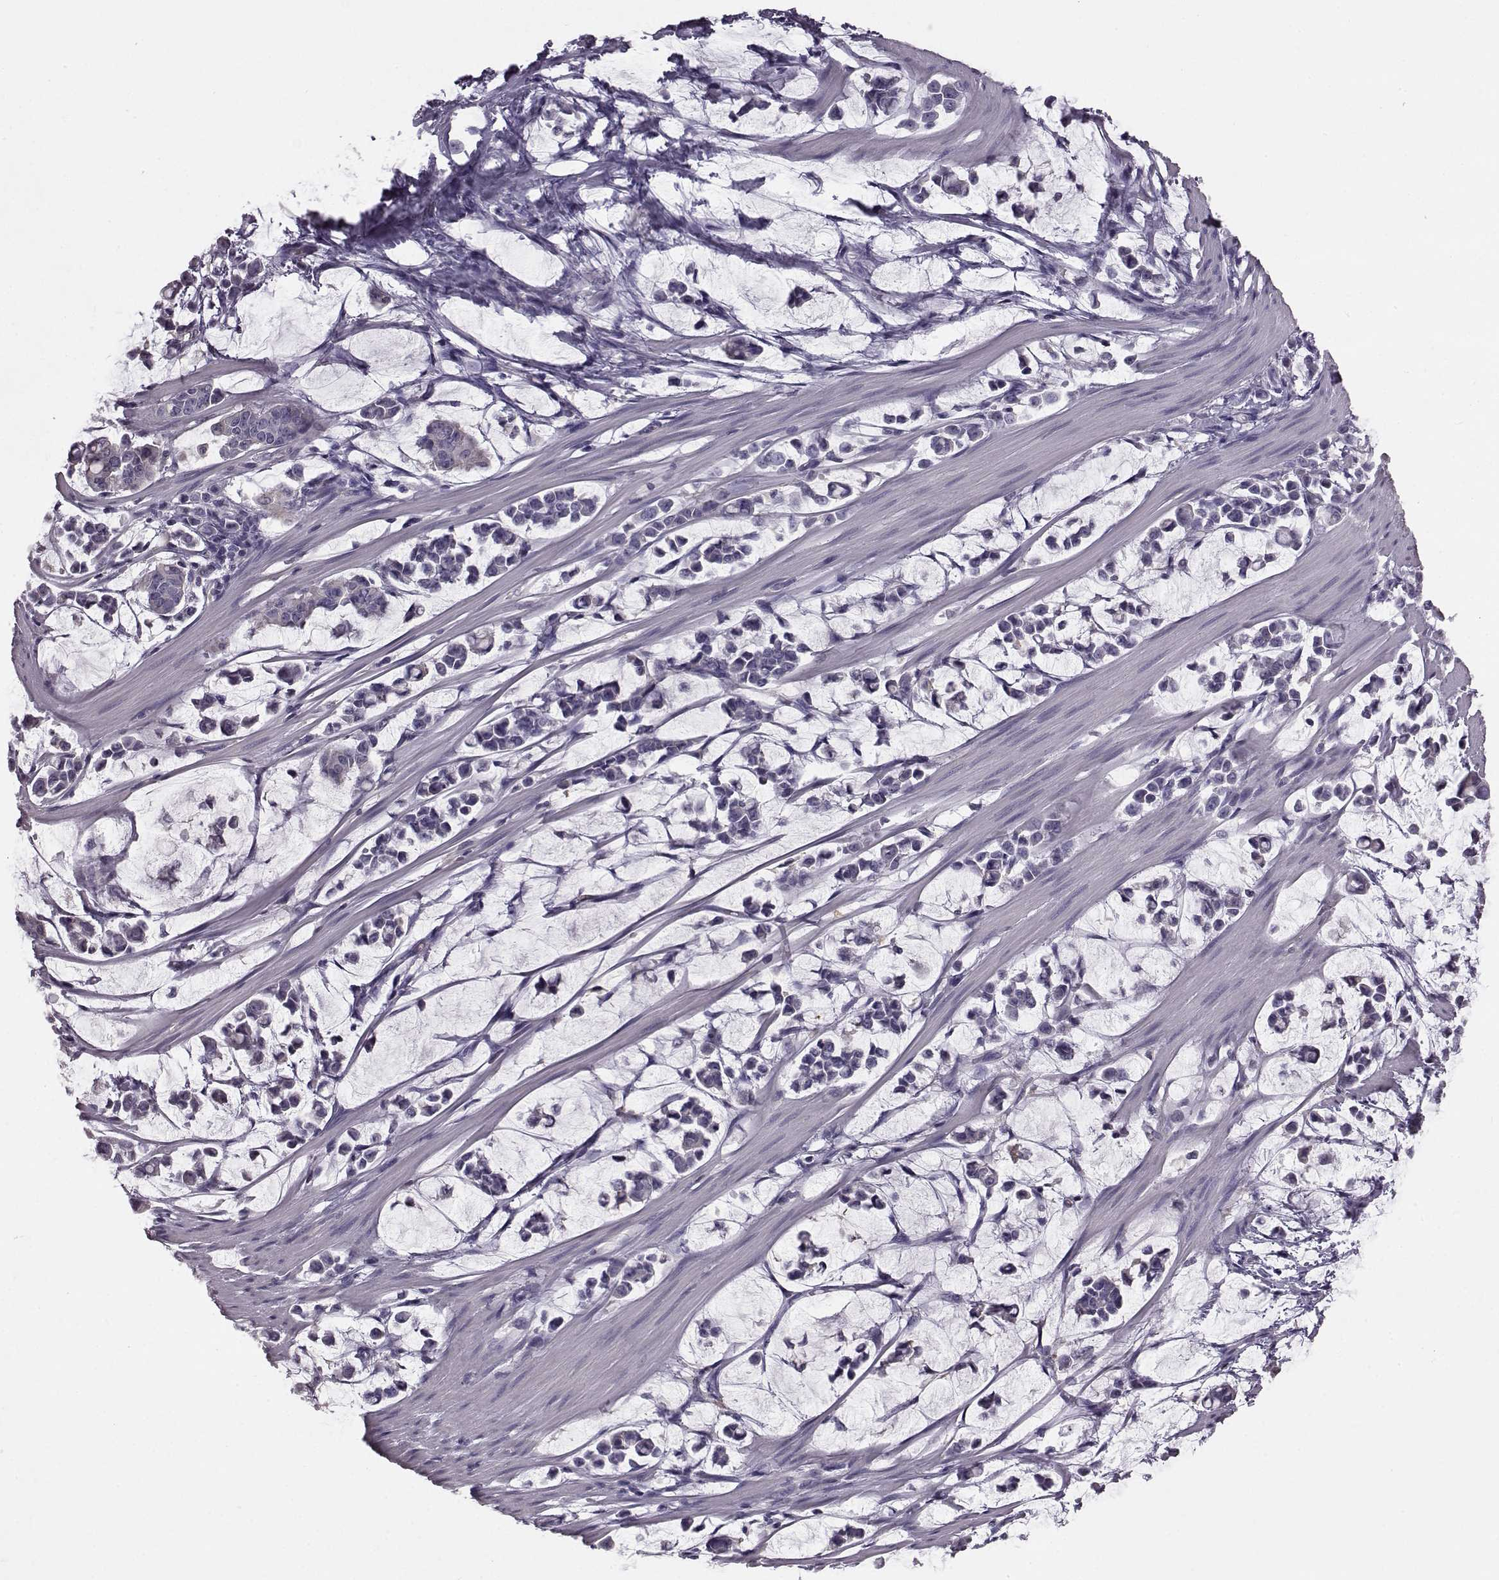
{"staining": {"intensity": "negative", "quantity": "none", "location": "none"}, "tissue": "stomach cancer", "cell_type": "Tumor cells", "image_type": "cancer", "snomed": [{"axis": "morphology", "description": "Adenocarcinoma, NOS"}, {"axis": "topography", "description": "Stomach"}], "caption": "Immunohistochemistry of human stomach cancer (adenocarcinoma) displays no expression in tumor cells.", "gene": "KRT85", "patient": {"sex": "male", "age": 82}}